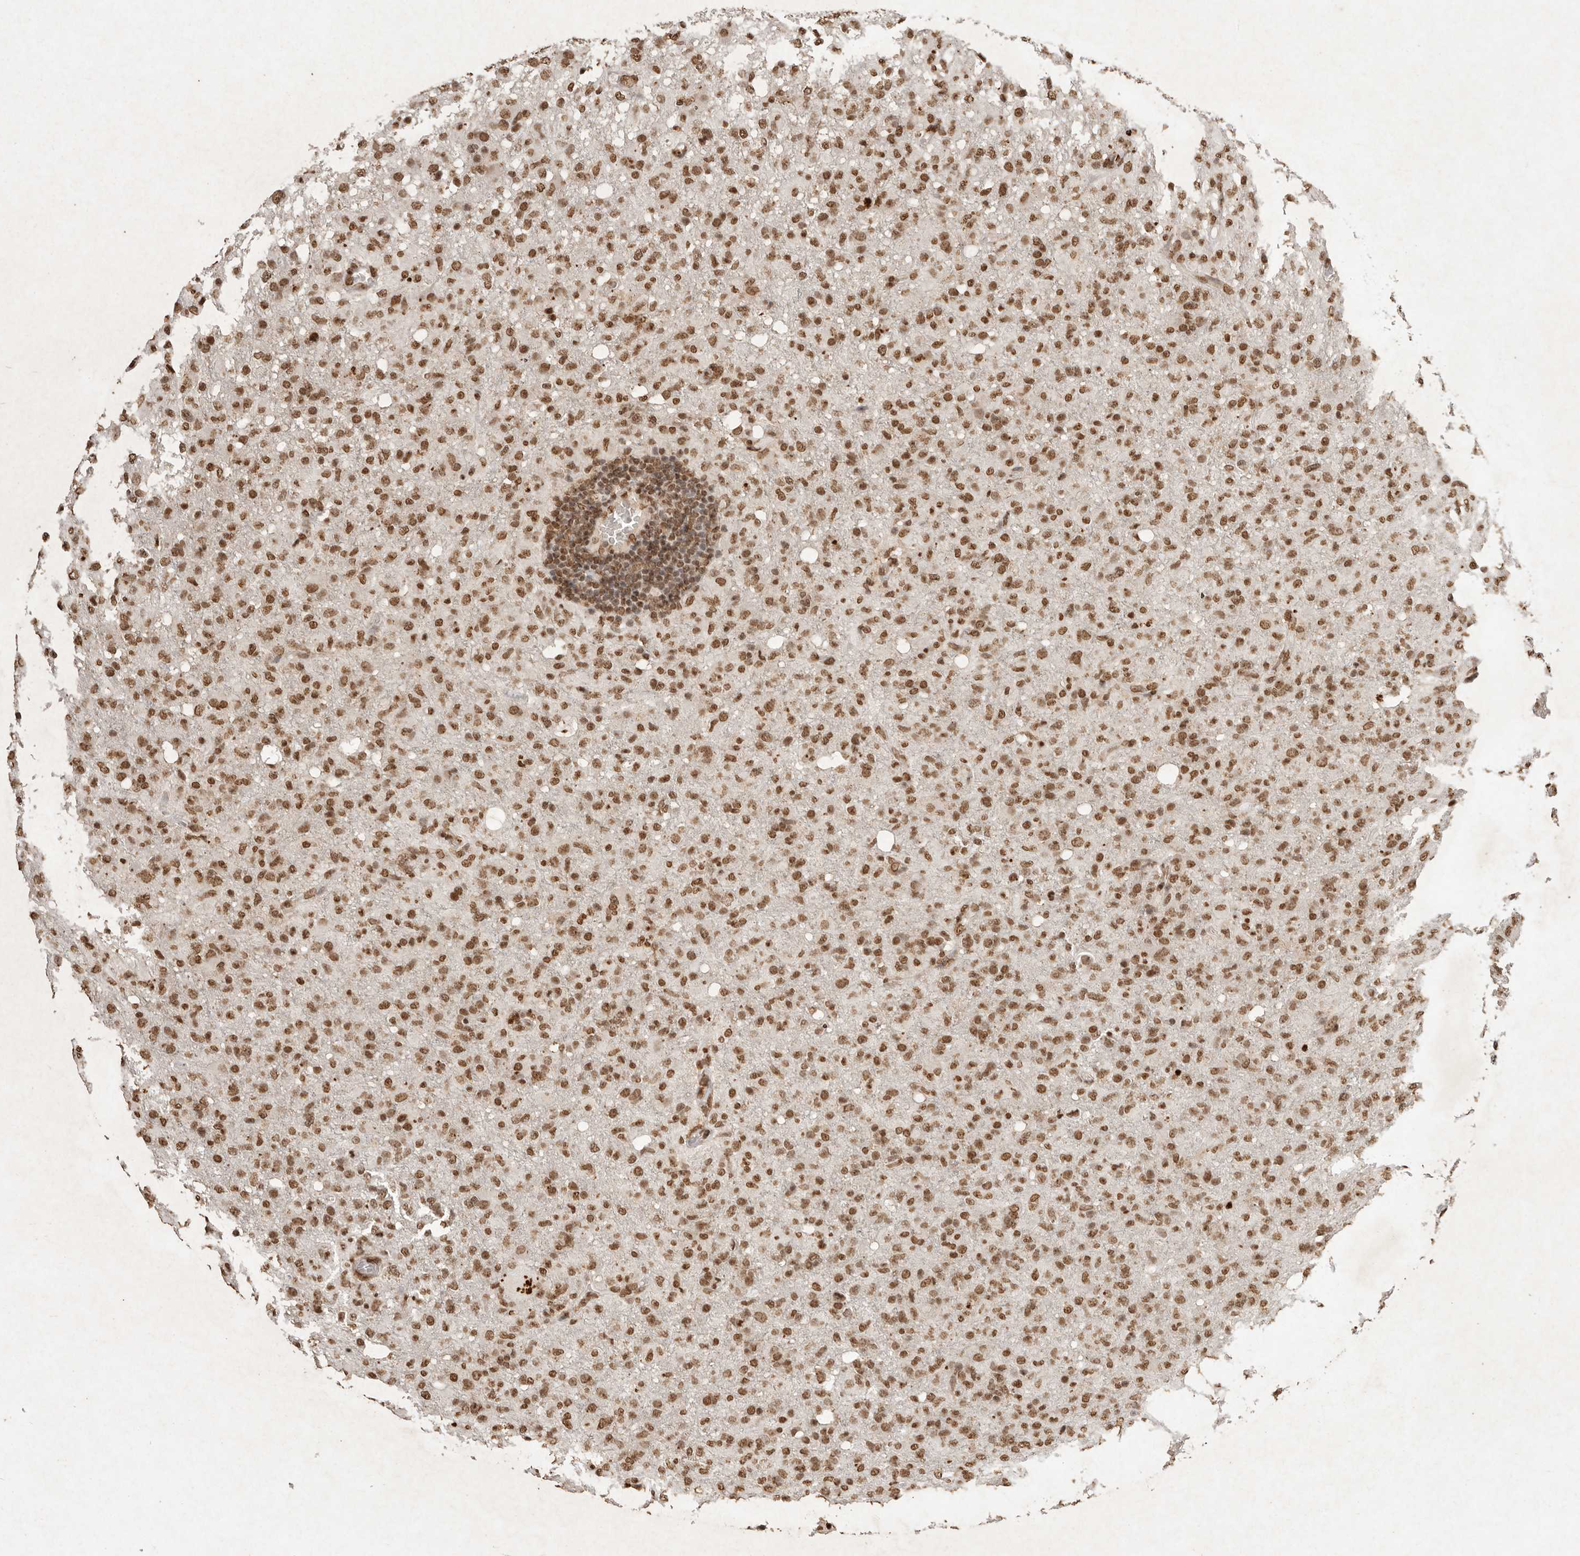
{"staining": {"intensity": "moderate", "quantity": ">75%", "location": "nuclear"}, "tissue": "glioma", "cell_type": "Tumor cells", "image_type": "cancer", "snomed": [{"axis": "morphology", "description": "Glioma, malignant, High grade"}, {"axis": "topography", "description": "Brain"}], "caption": "High-power microscopy captured an immunohistochemistry histopathology image of malignant glioma (high-grade), revealing moderate nuclear expression in about >75% of tumor cells.", "gene": "NKX3-2", "patient": {"sex": "female", "age": 57}}